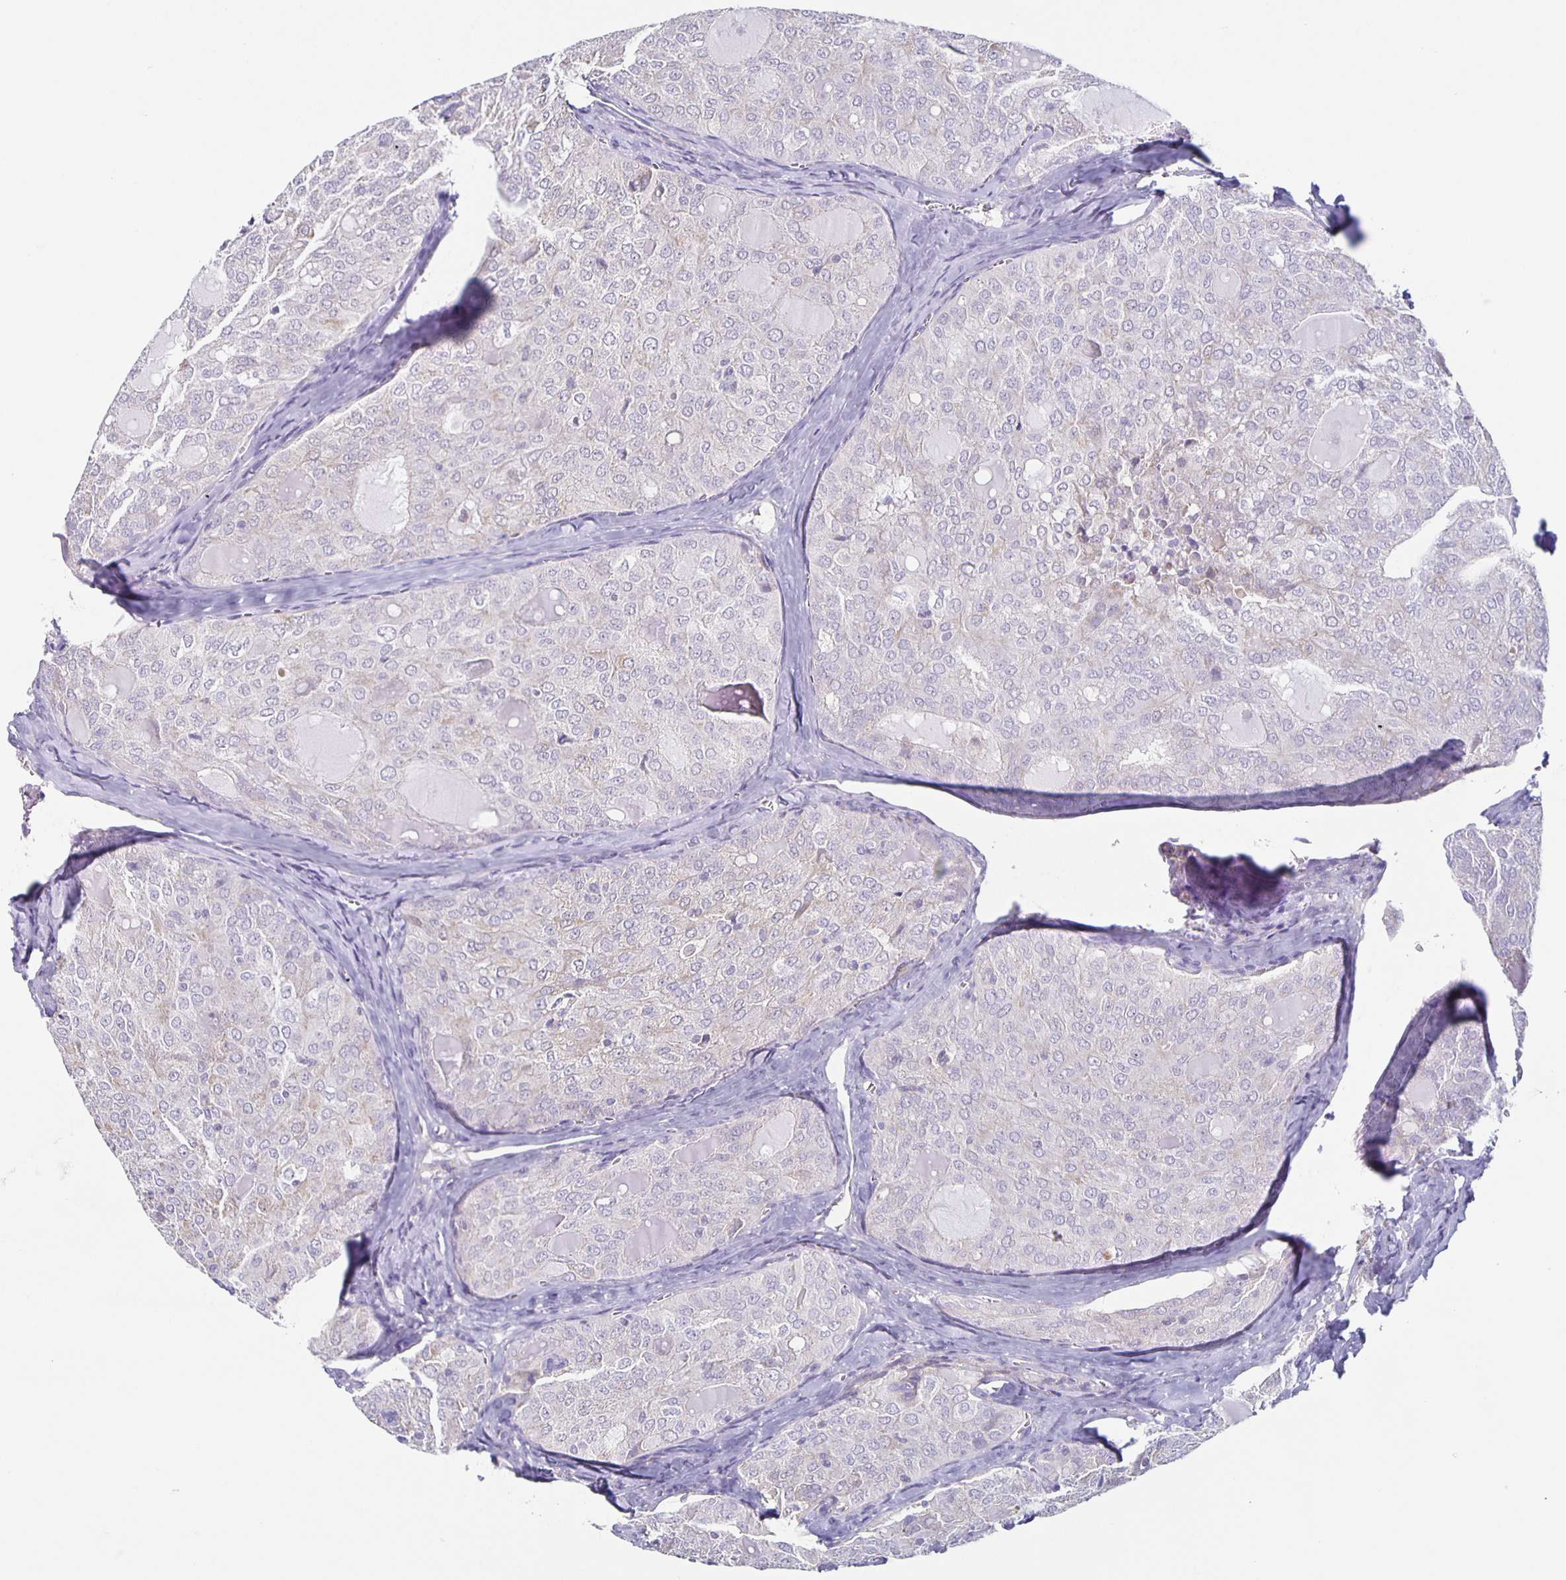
{"staining": {"intensity": "negative", "quantity": "none", "location": "none"}, "tissue": "thyroid cancer", "cell_type": "Tumor cells", "image_type": "cancer", "snomed": [{"axis": "morphology", "description": "Follicular adenoma carcinoma, NOS"}, {"axis": "topography", "description": "Thyroid gland"}], "caption": "Image shows no significant protein positivity in tumor cells of follicular adenoma carcinoma (thyroid). Brightfield microscopy of immunohistochemistry (IHC) stained with DAB (3,3'-diaminobenzidine) (brown) and hematoxylin (blue), captured at high magnification.", "gene": "TPPP", "patient": {"sex": "male", "age": 75}}